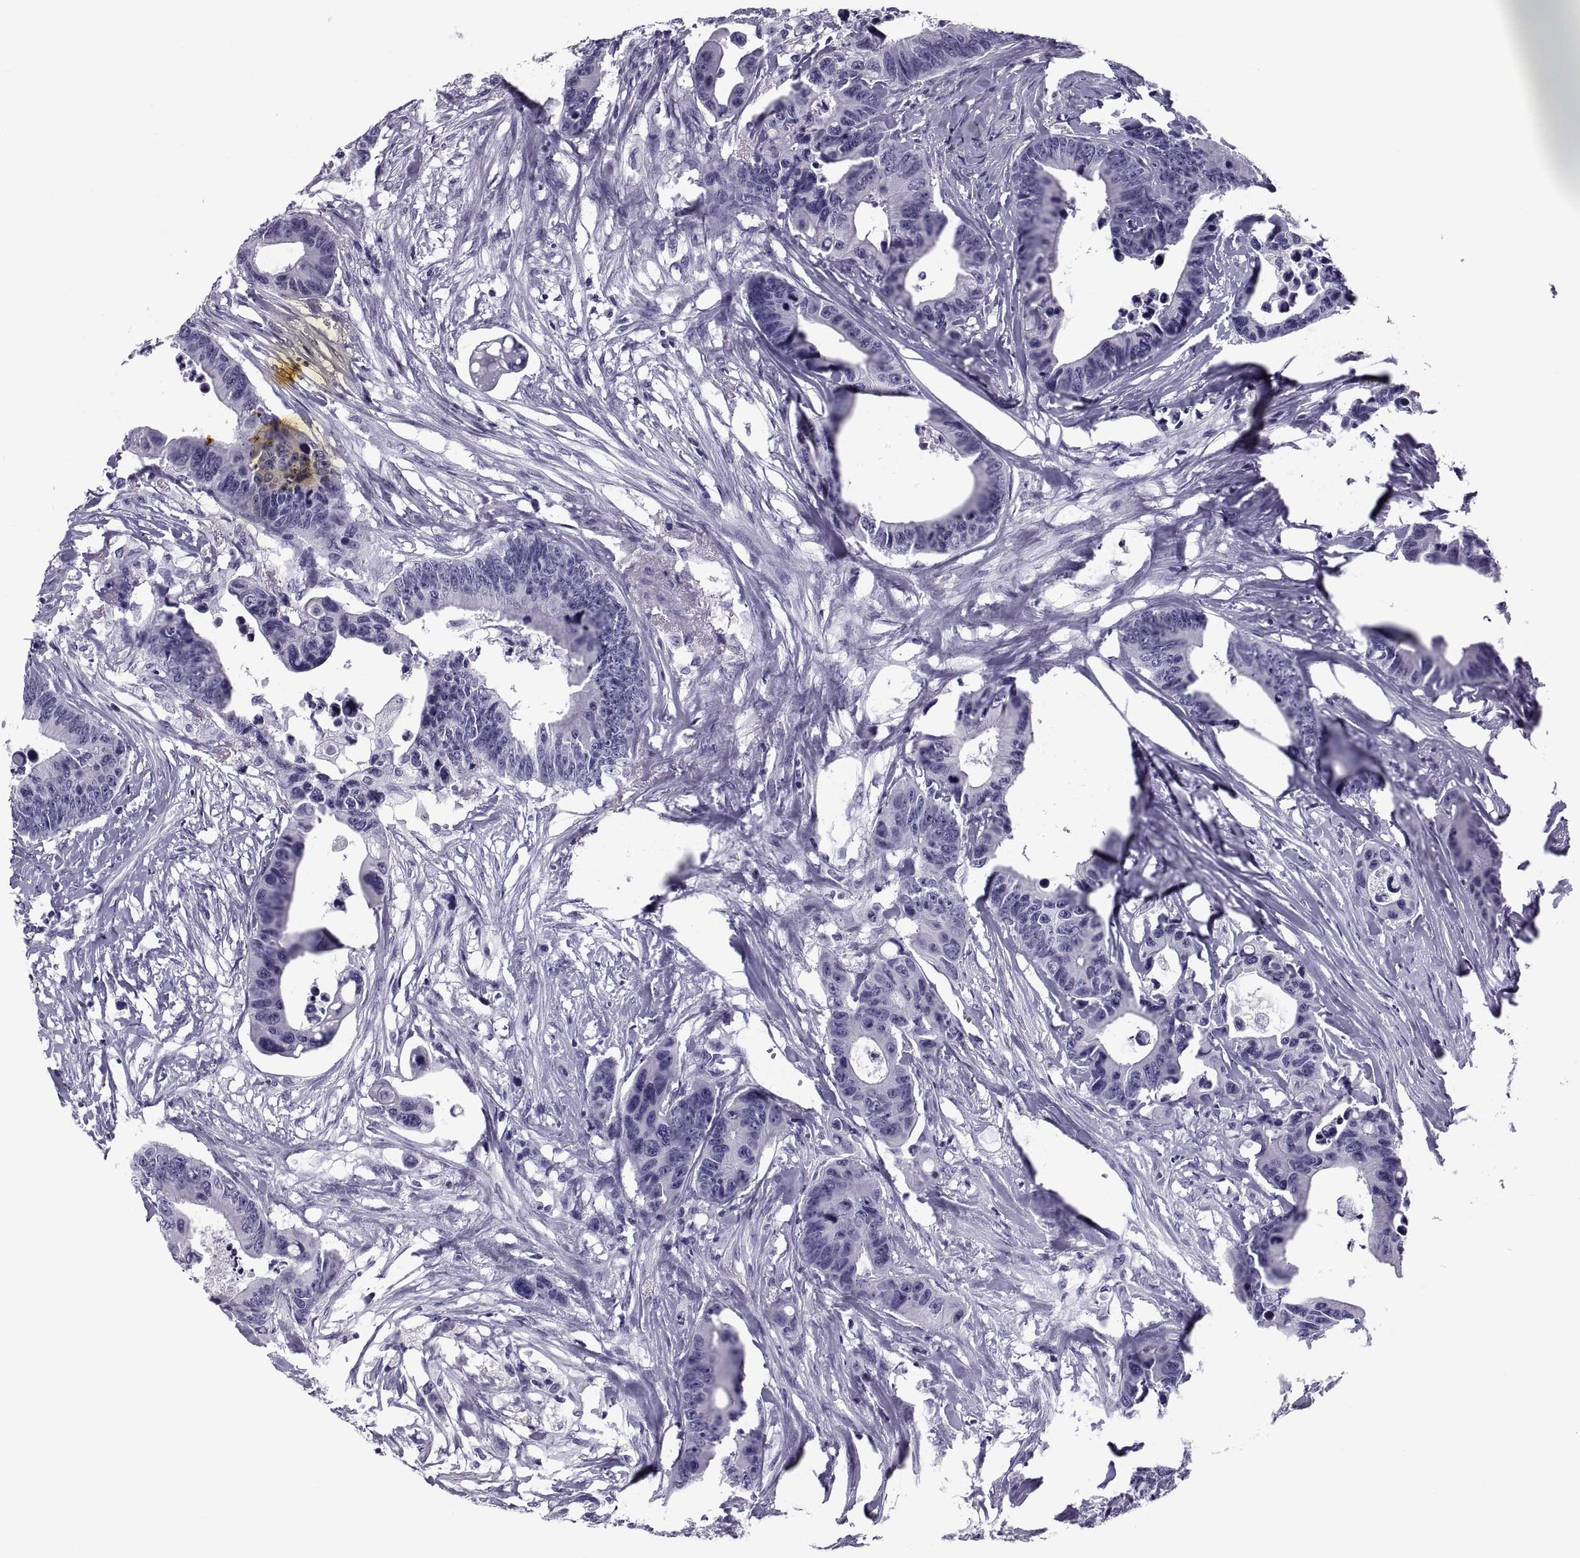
{"staining": {"intensity": "negative", "quantity": "none", "location": "none"}, "tissue": "colorectal cancer", "cell_type": "Tumor cells", "image_type": "cancer", "snomed": [{"axis": "morphology", "description": "Adenocarcinoma, NOS"}, {"axis": "topography", "description": "Colon"}], "caption": "A high-resolution histopathology image shows IHC staining of colorectal adenocarcinoma, which reveals no significant expression in tumor cells.", "gene": "CRISP1", "patient": {"sex": "female", "age": 87}}